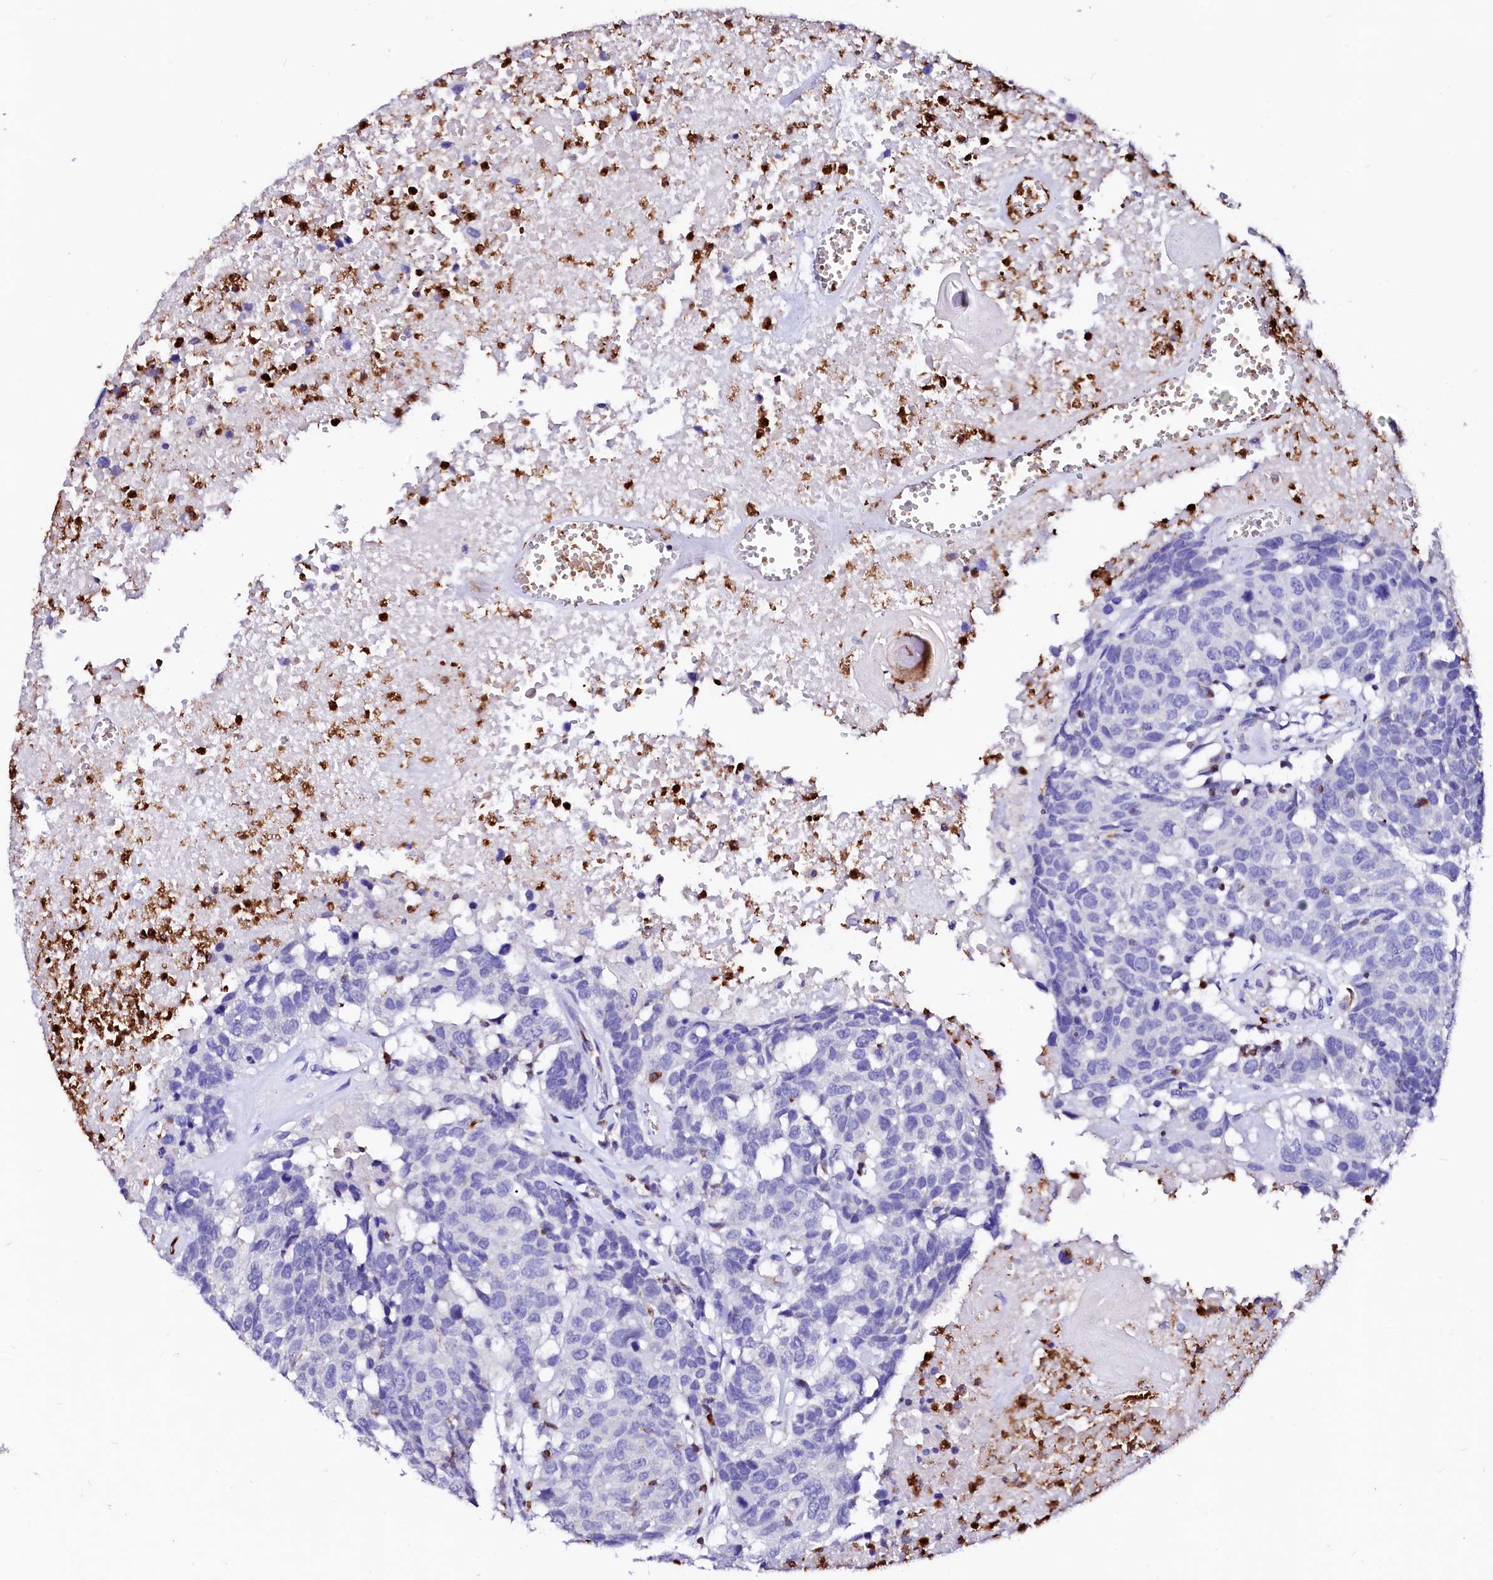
{"staining": {"intensity": "negative", "quantity": "none", "location": "none"}, "tissue": "head and neck cancer", "cell_type": "Tumor cells", "image_type": "cancer", "snomed": [{"axis": "morphology", "description": "Squamous cell carcinoma, NOS"}, {"axis": "topography", "description": "Head-Neck"}], "caption": "This histopathology image is of head and neck cancer (squamous cell carcinoma) stained with immunohistochemistry (IHC) to label a protein in brown with the nuclei are counter-stained blue. There is no expression in tumor cells.", "gene": "RAB27A", "patient": {"sex": "male", "age": 66}}